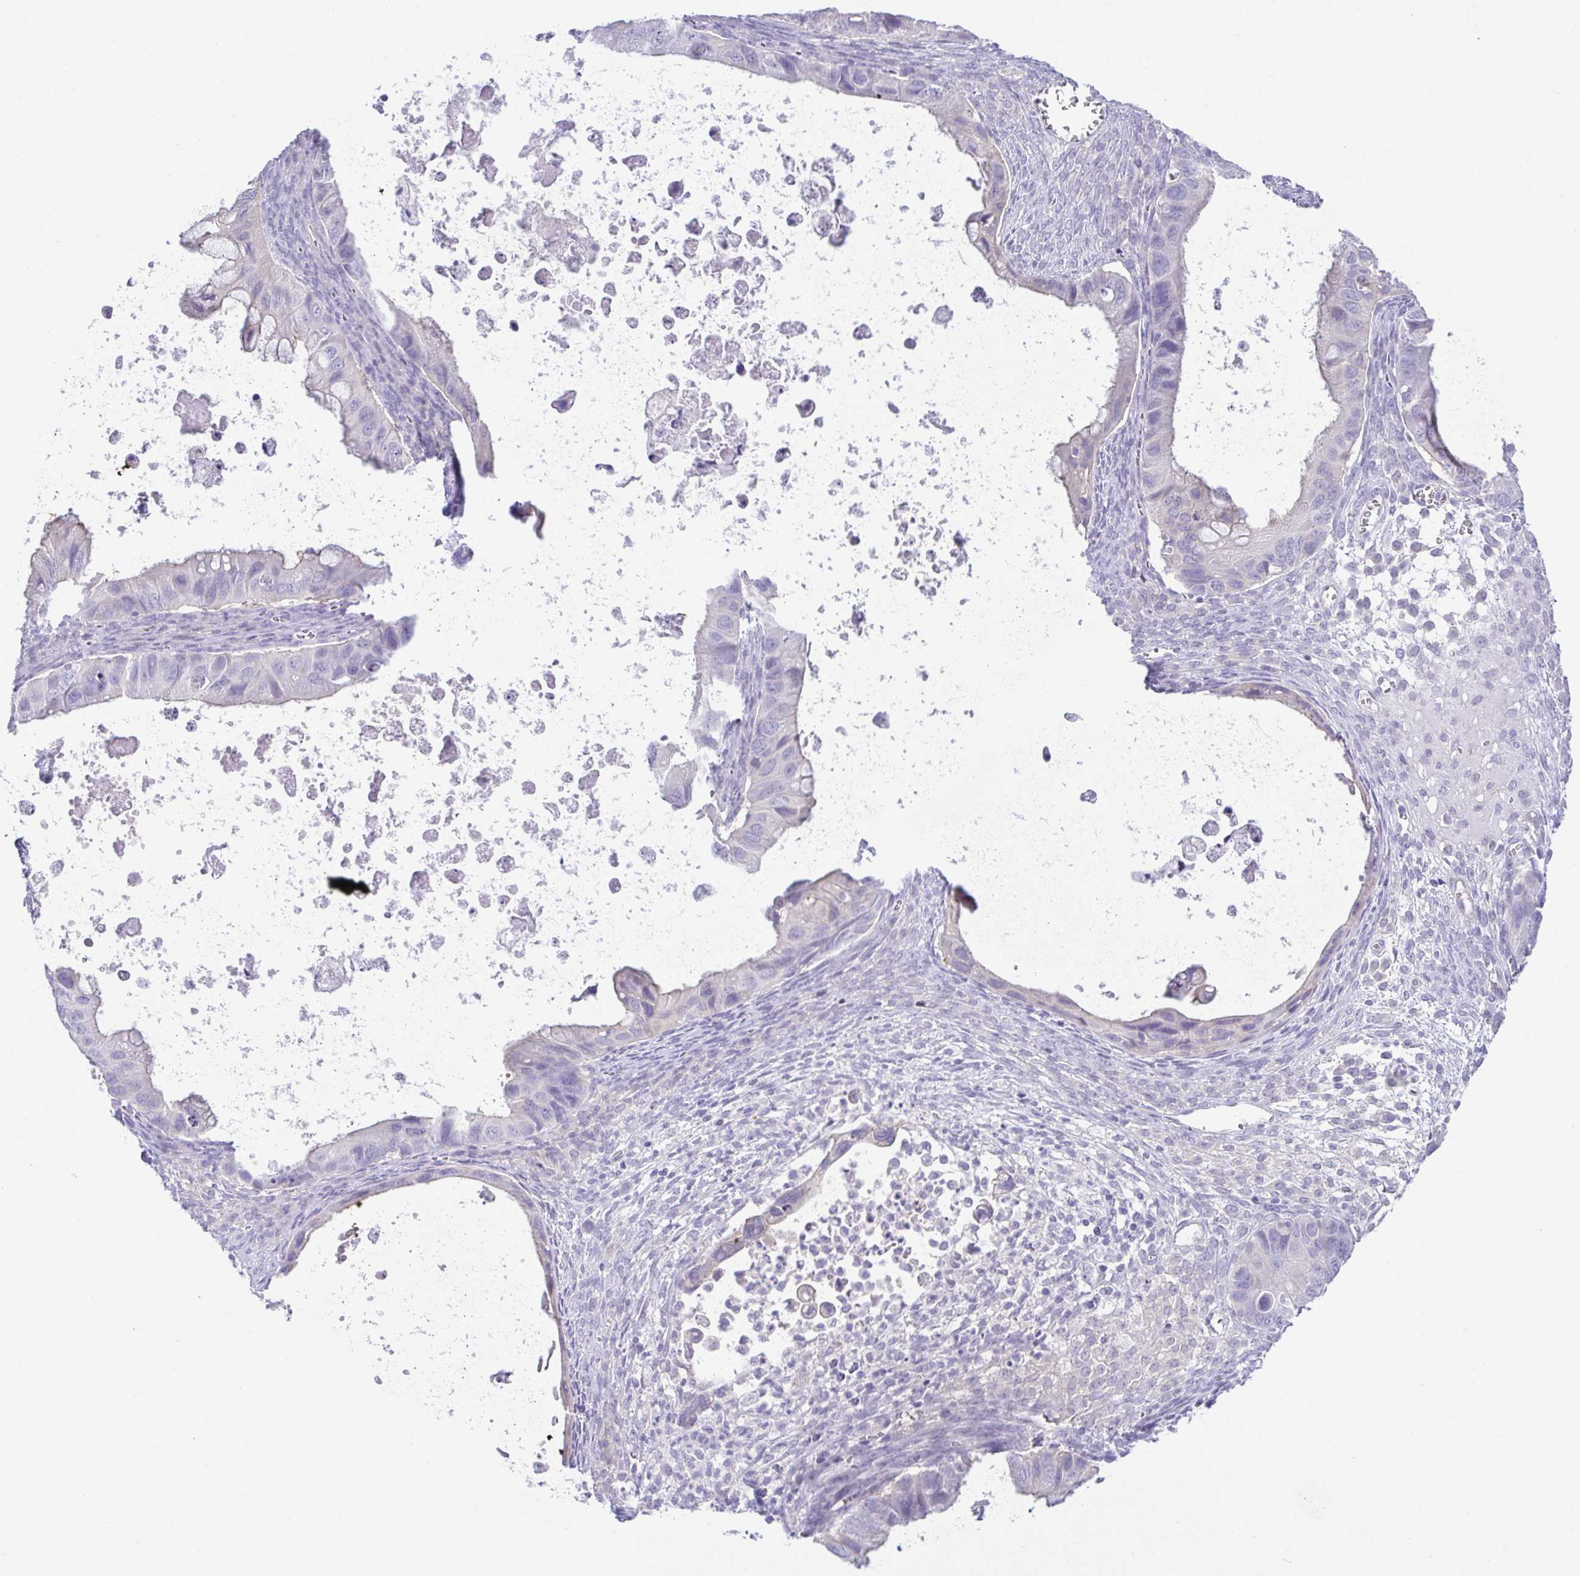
{"staining": {"intensity": "negative", "quantity": "none", "location": "none"}, "tissue": "ovarian cancer", "cell_type": "Tumor cells", "image_type": "cancer", "snomed": [{"axis": "morphology", "description": "Cystadenocarcinoma, mucinous, NOS"}, {"axis": "topography", "description": "Ovary"}], "caption": "DAB immunohistochemical staining of human ovarian mucinous cystadenocarcinoma shows no significant staining in tumor cells.", "gene": "KRTDAP", "patient": {"sex": "female", "age": 64}}